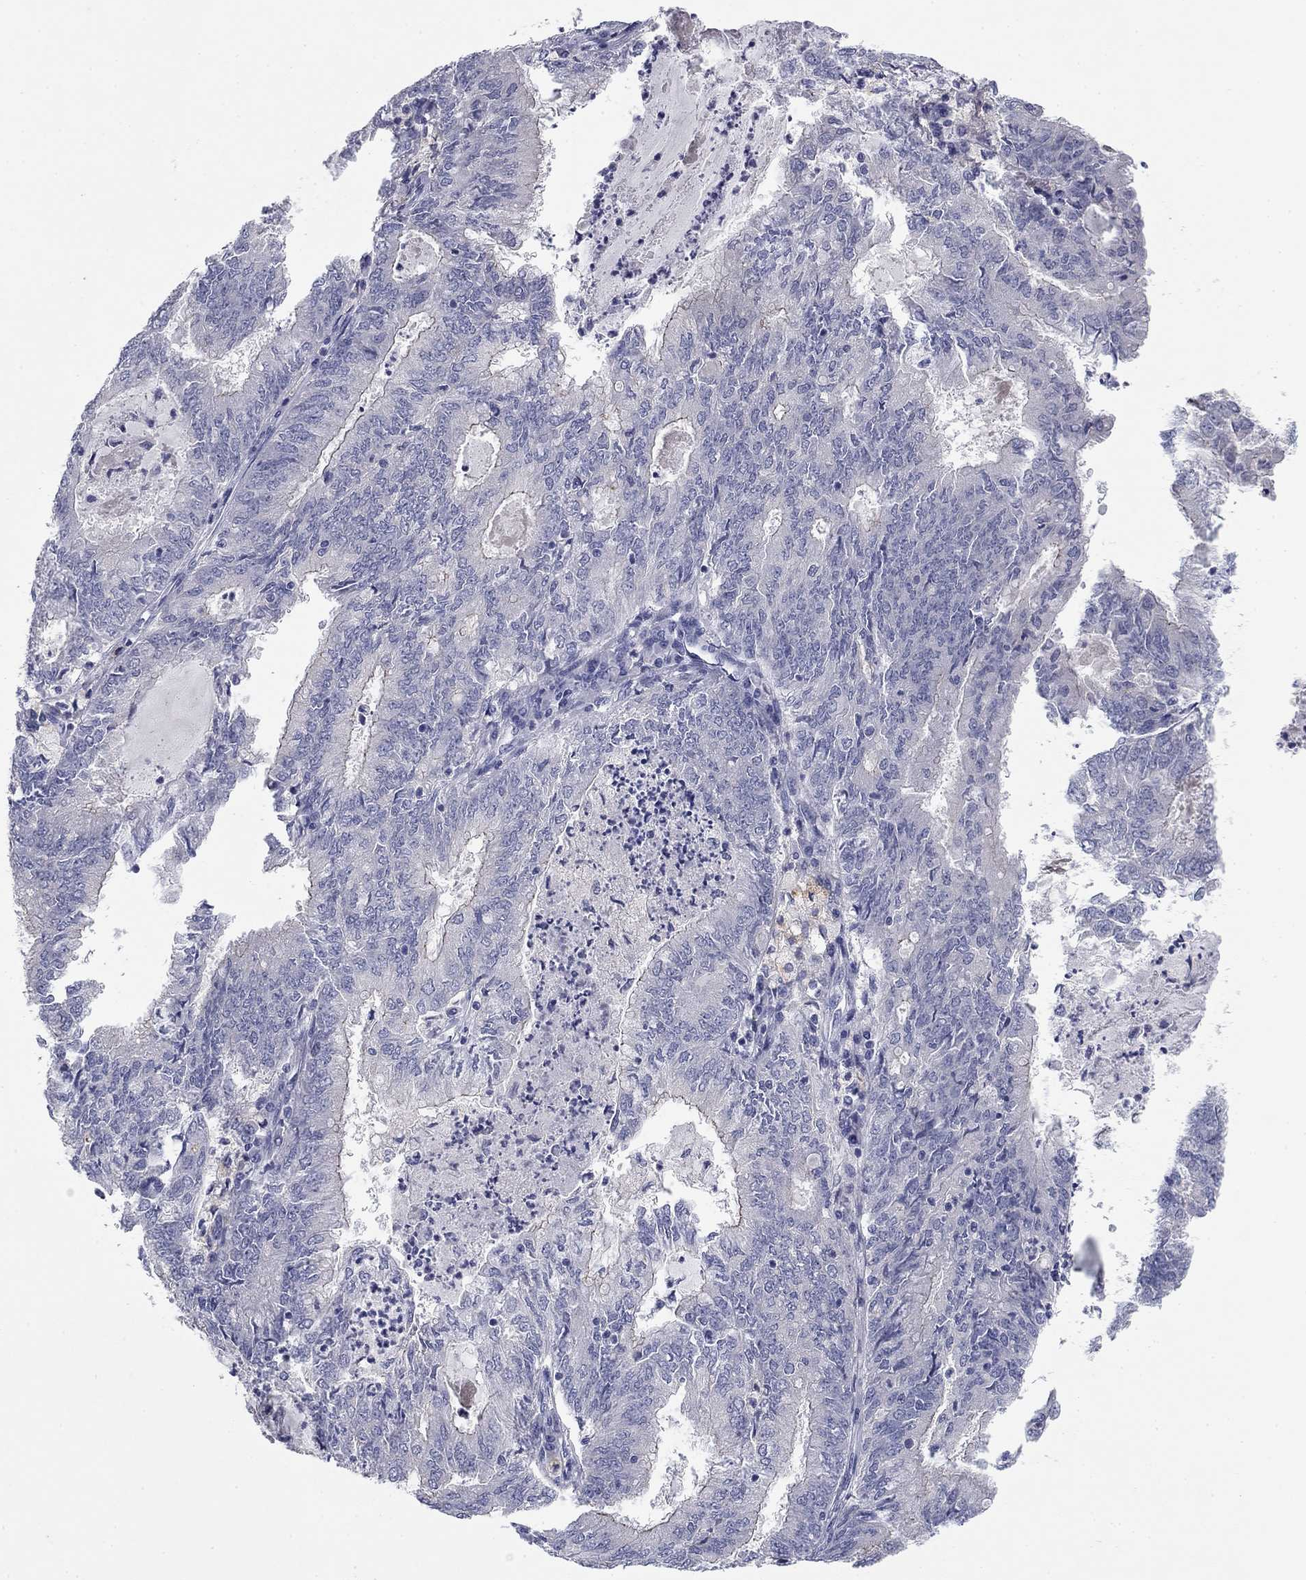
{"staining": {"intensity": "negative", "quantity": "none", "location": "none"}, "tissue": "endometrial cancer", "cell_type": "Tumor cells", "image_type": "cancer", "snomed": [{"axis": "morphology", "description": "Adenocarcinoma, NOS"}, {"axis": "topography", "description": "Endometrium"}], "caption": "Immunohistochemistry of endometrial cancer demonstrates no staining in tumor cells.", "gene": "CNTNAP4", "patient": {"sex": "female", "age": 57}}